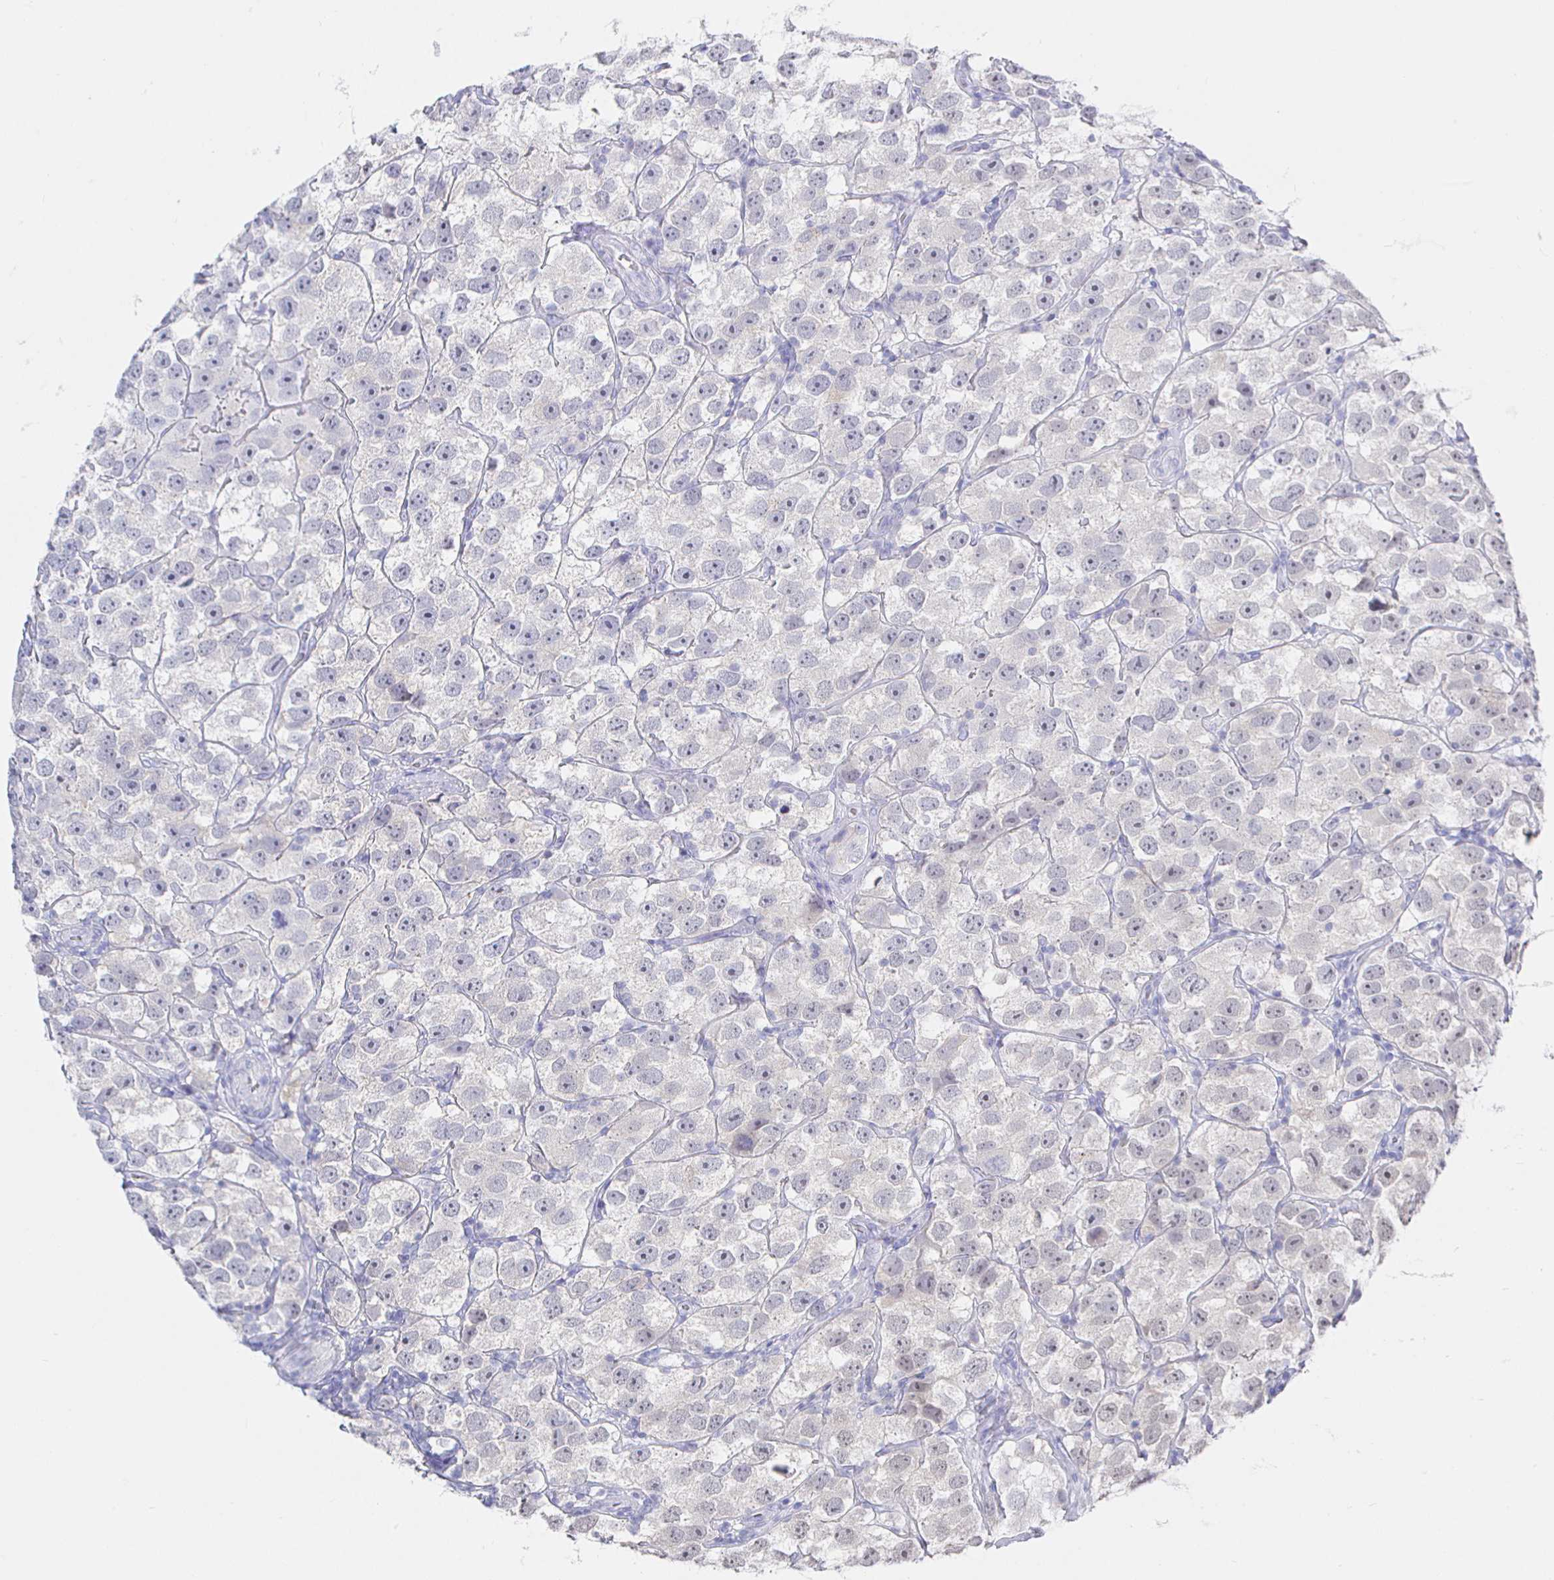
{"staining": {"intensity": "negative", "quantity": "none", "location": "none"}, "tissue": "testis cancer", "cell_type": "Tumor cells", "image_type": "cancer", "snomed": [{"axis": "morphology", "description": "Seminoma, NOS"}, {"axis": "topography", "description": "Testis"}], "caption": "Immunohistochemistry (IHC) micrograph of neoplastic tissue: seminoma (testis) stained with DAB (3,3'-diaminobenzidine) displays no significant protein expression in tumor cells.", "gene": "LRRC23", "patient": {"sex": "male", "age": 26}}